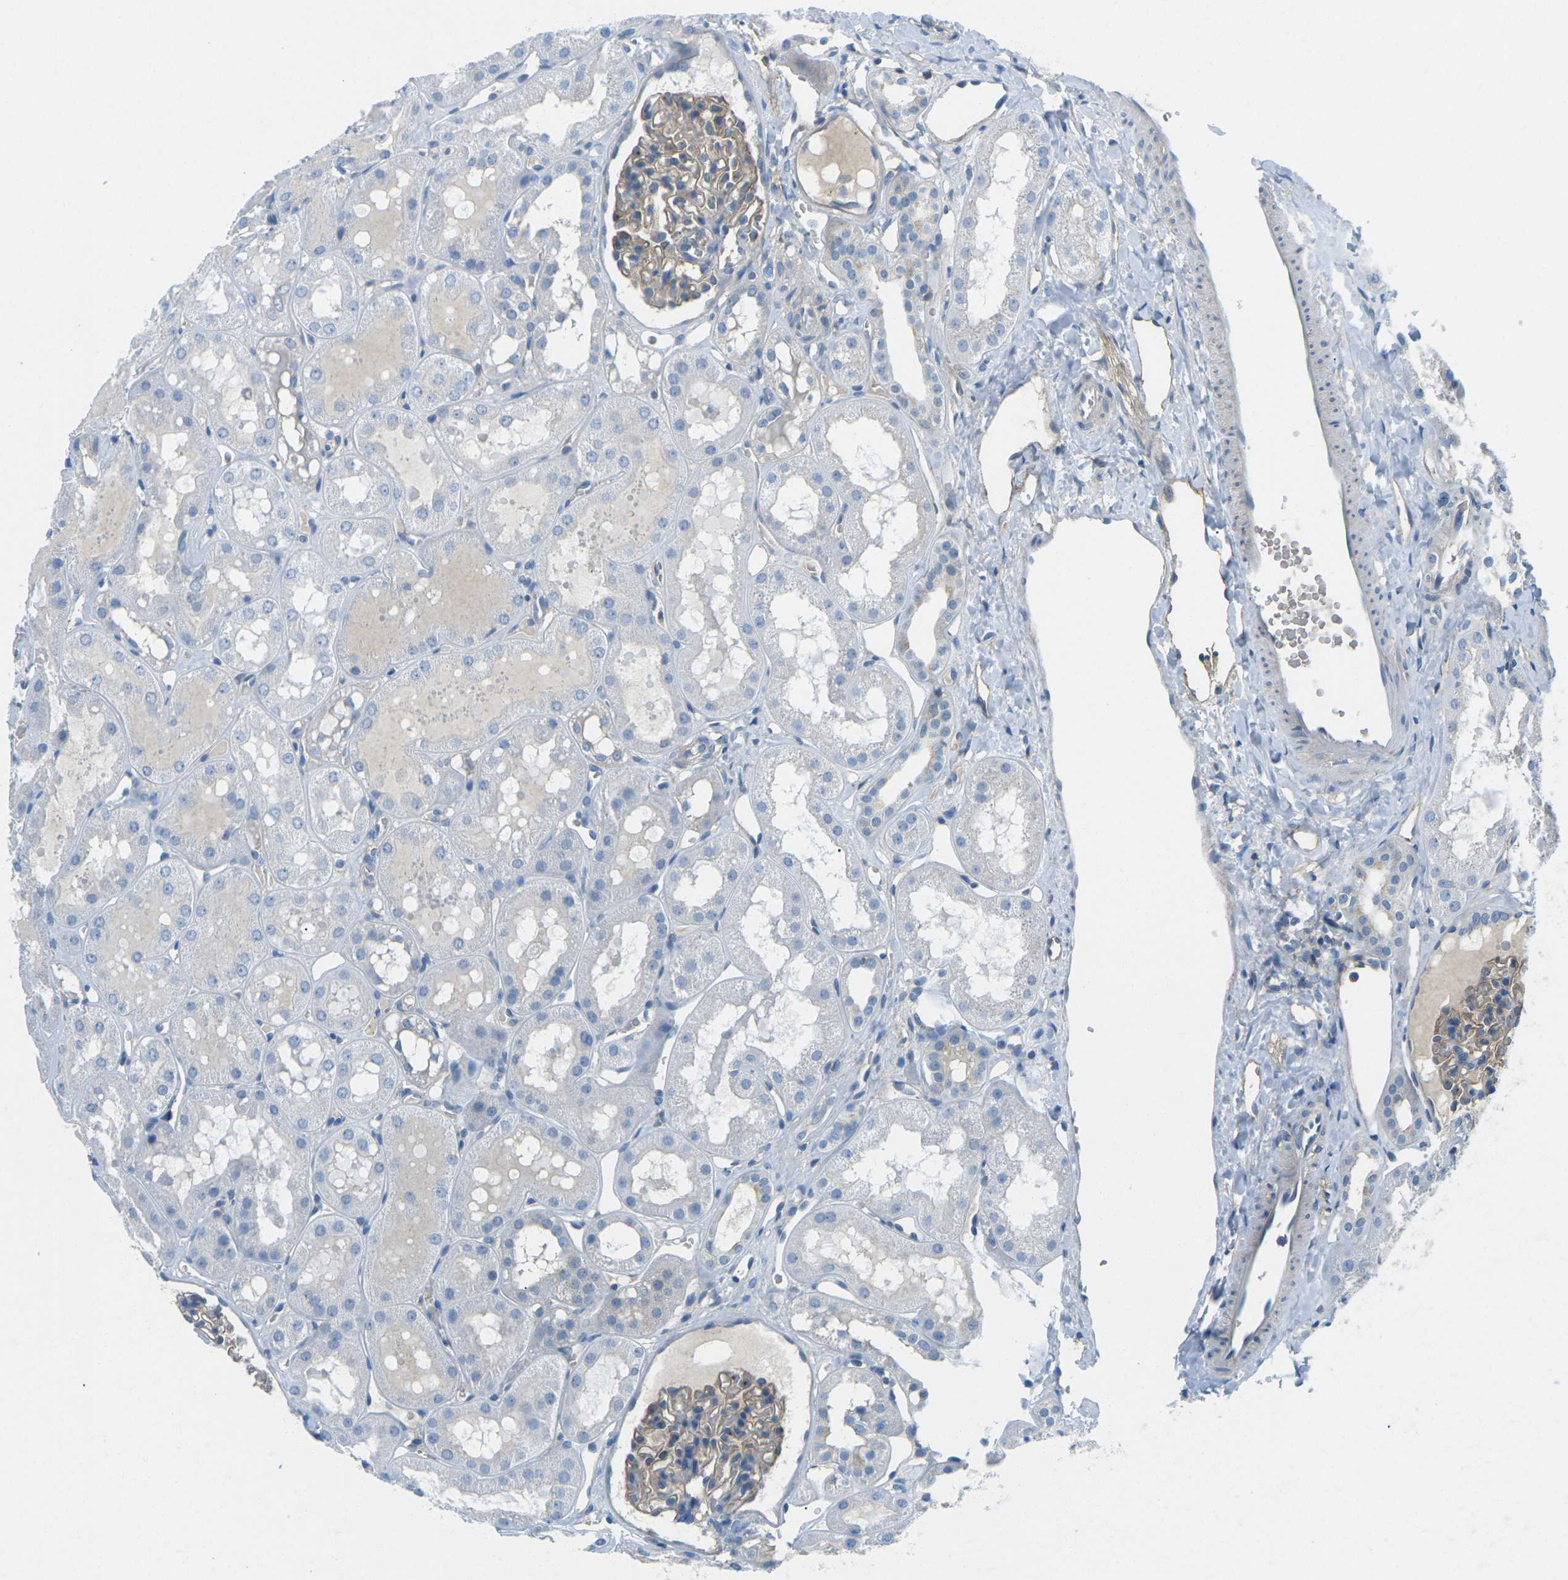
{"staining": {"intensity": "weak", "quantity": ">75%", "location": "cytoplasmic/membranous"}, "tissue": "kidney", "cell_type": "Cells in glomeruli", "image_type": "normal", "snomed": [{"axis": "morphology", "description": "Normal tissue, NOS"}, {"axis": "topography", "description": "Kidney"}, {"axis": "topography", "description": "Urinary bladder"}], "caption": "Kidney was stained to show a protein in brown. There is low levels of weak cytoplasmic/membranous positivity in about >75% of cells in glomeruli. The staining was performed using DAB, with brown indicating positive protein expression. Nuclei are stained blue with hematoxylin.", "gene": "CD47", "patient": {"sex": "male", "age": 16}}